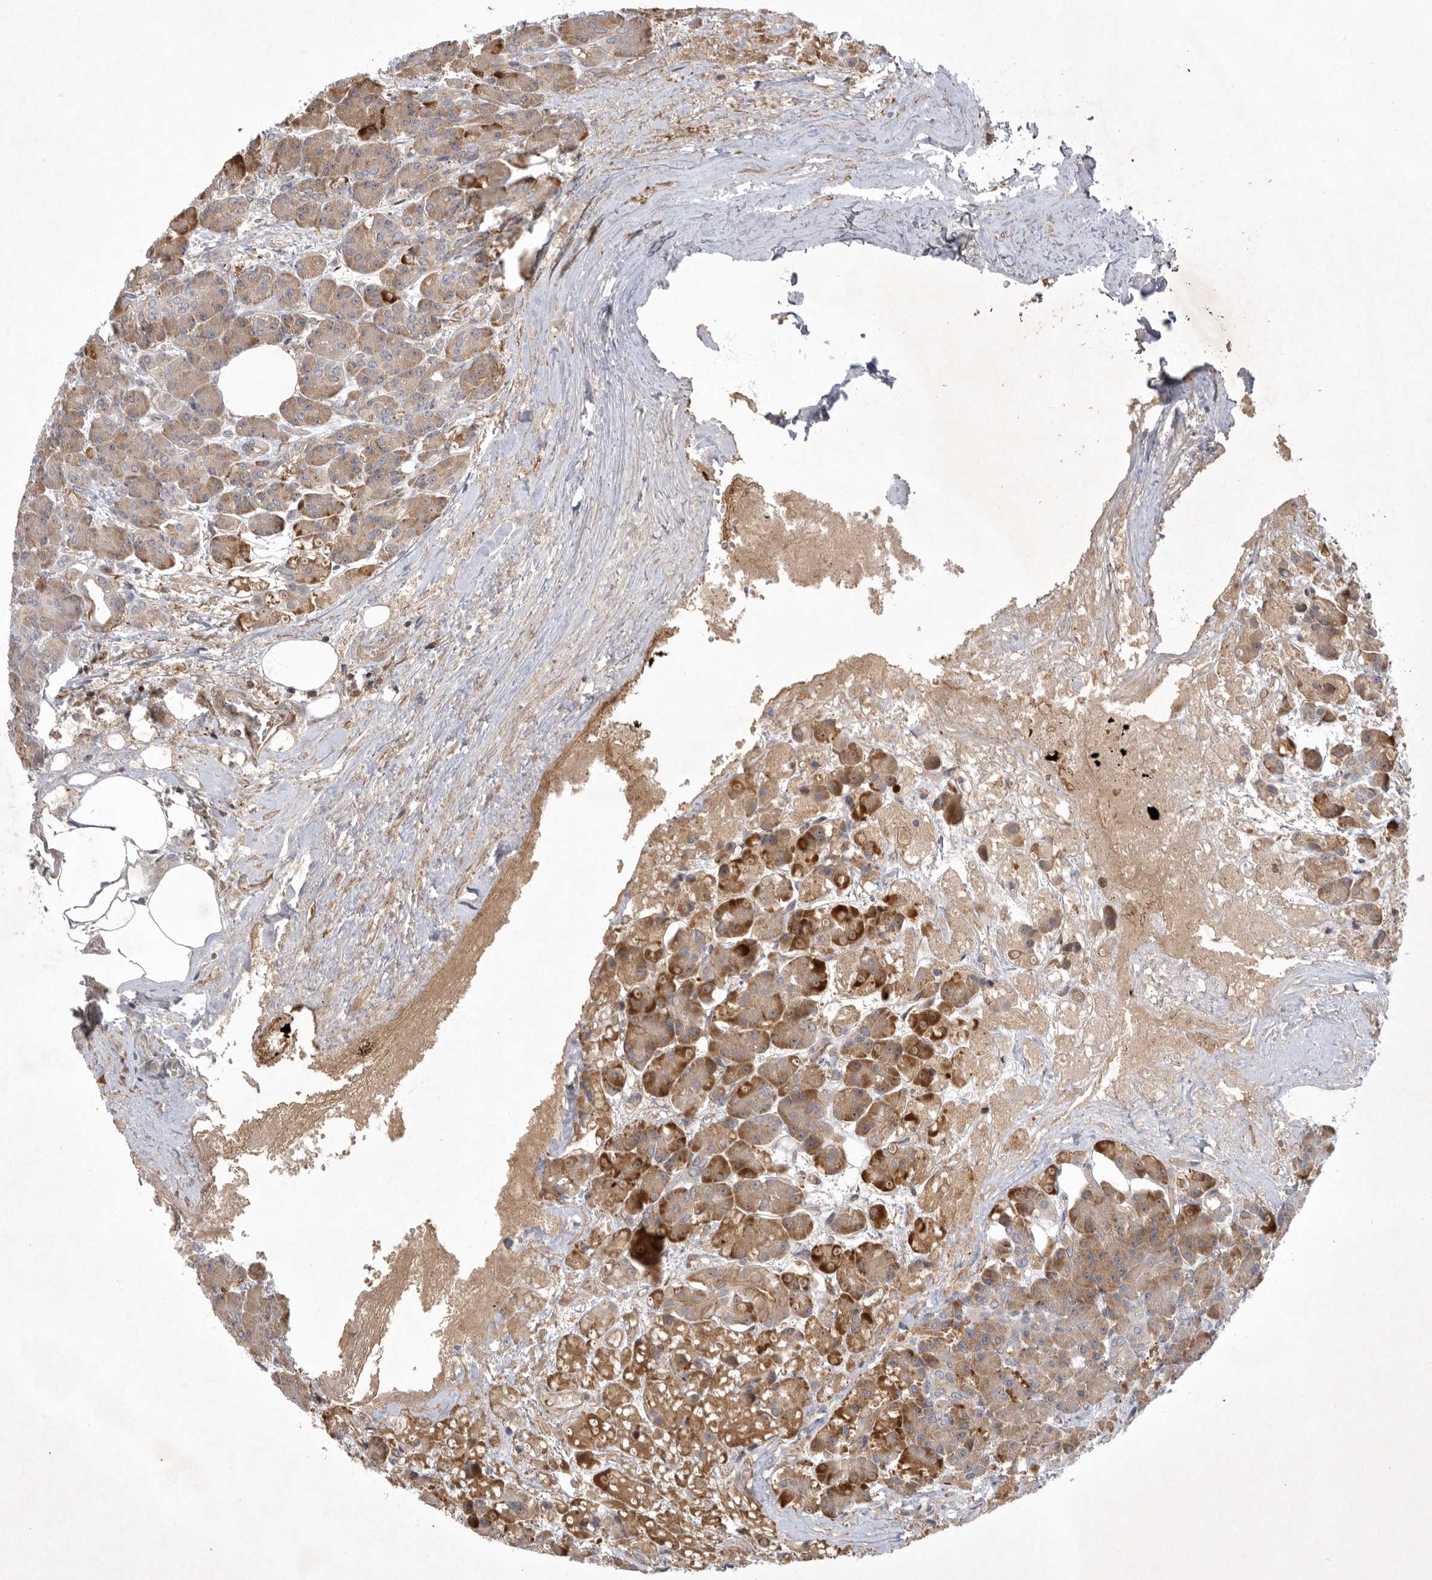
{"staining": {"intensity": "moderate", "quantity": "25%-75%", "location": "cytoplasmic/membranous"}, "tissue": "pancreas", "cell_type": "Exocrine glandular cells", "image_type": "normal", "snomed": [{"axis": "morphology", "description": "Normal tissue, NOS"}, {"axis": "topography", "description": "Pancreas"}], "caption": "Pancreas stained for a protein demonstrates moderate cytoplasmic/membranous positivity in exocrine glandular cells. (Brightfield microscopy of DAB IHC at high magnification).", "gene": "KIF2B", "patient": {"sex": "male", "age": 63}}